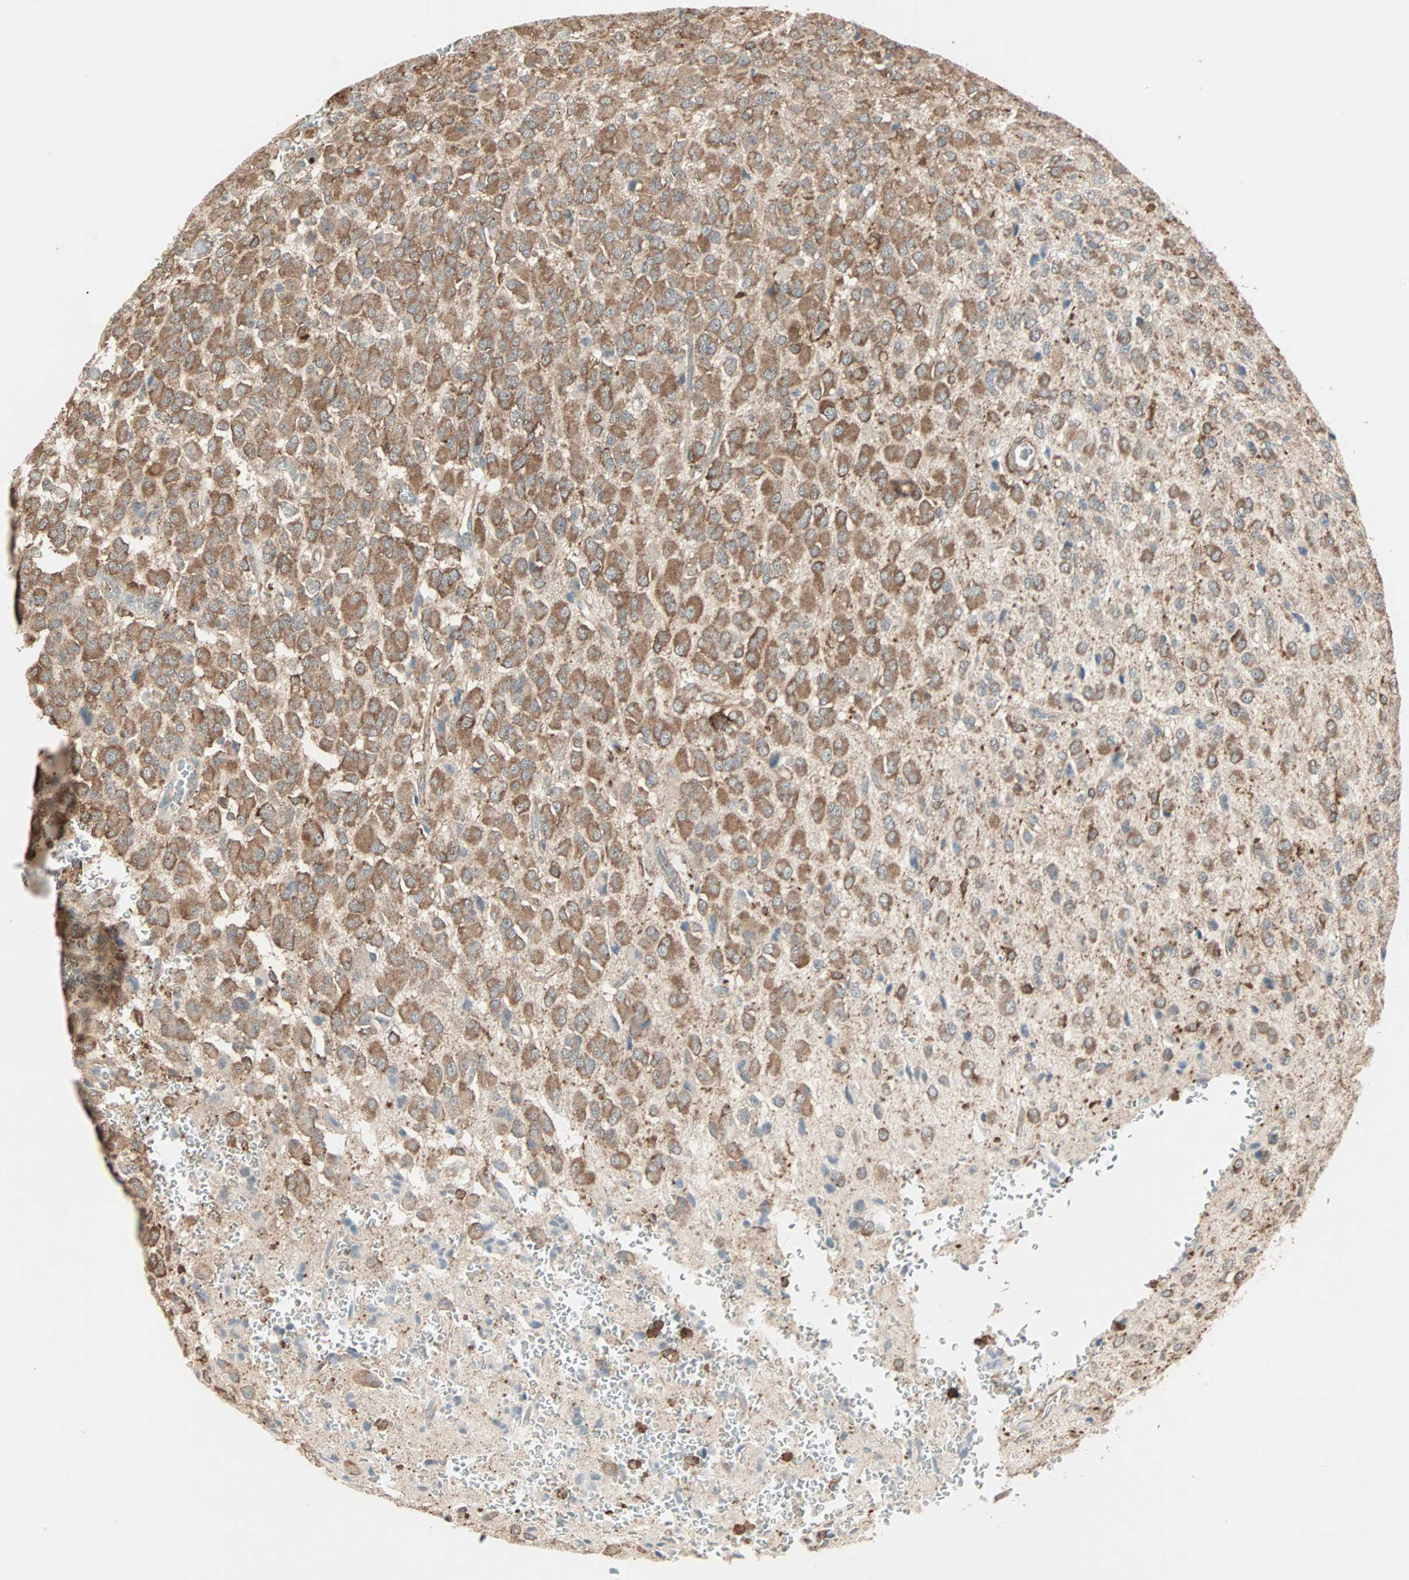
{"staining": {"intensity": "moderate", "quantity": ">75%", "location": "cytoplasmic/membranous"}, "tissue": "glioma", "cell_type": "Tumor cells", "image_type": "cancer", "snomed": [{"axis": "morphology", "description": "Glioma, malignant, High grade"}, {"axis": "topography", "description": "pancreas cauda"}], "caption": "The image reveals a brown stain indicating the presence of a protein in the cytoplasmic/membranous of tumor cells in malignant high-grade glioma.", "gene": "MMP3", "patient": {"sex": "male", "age": 60}}